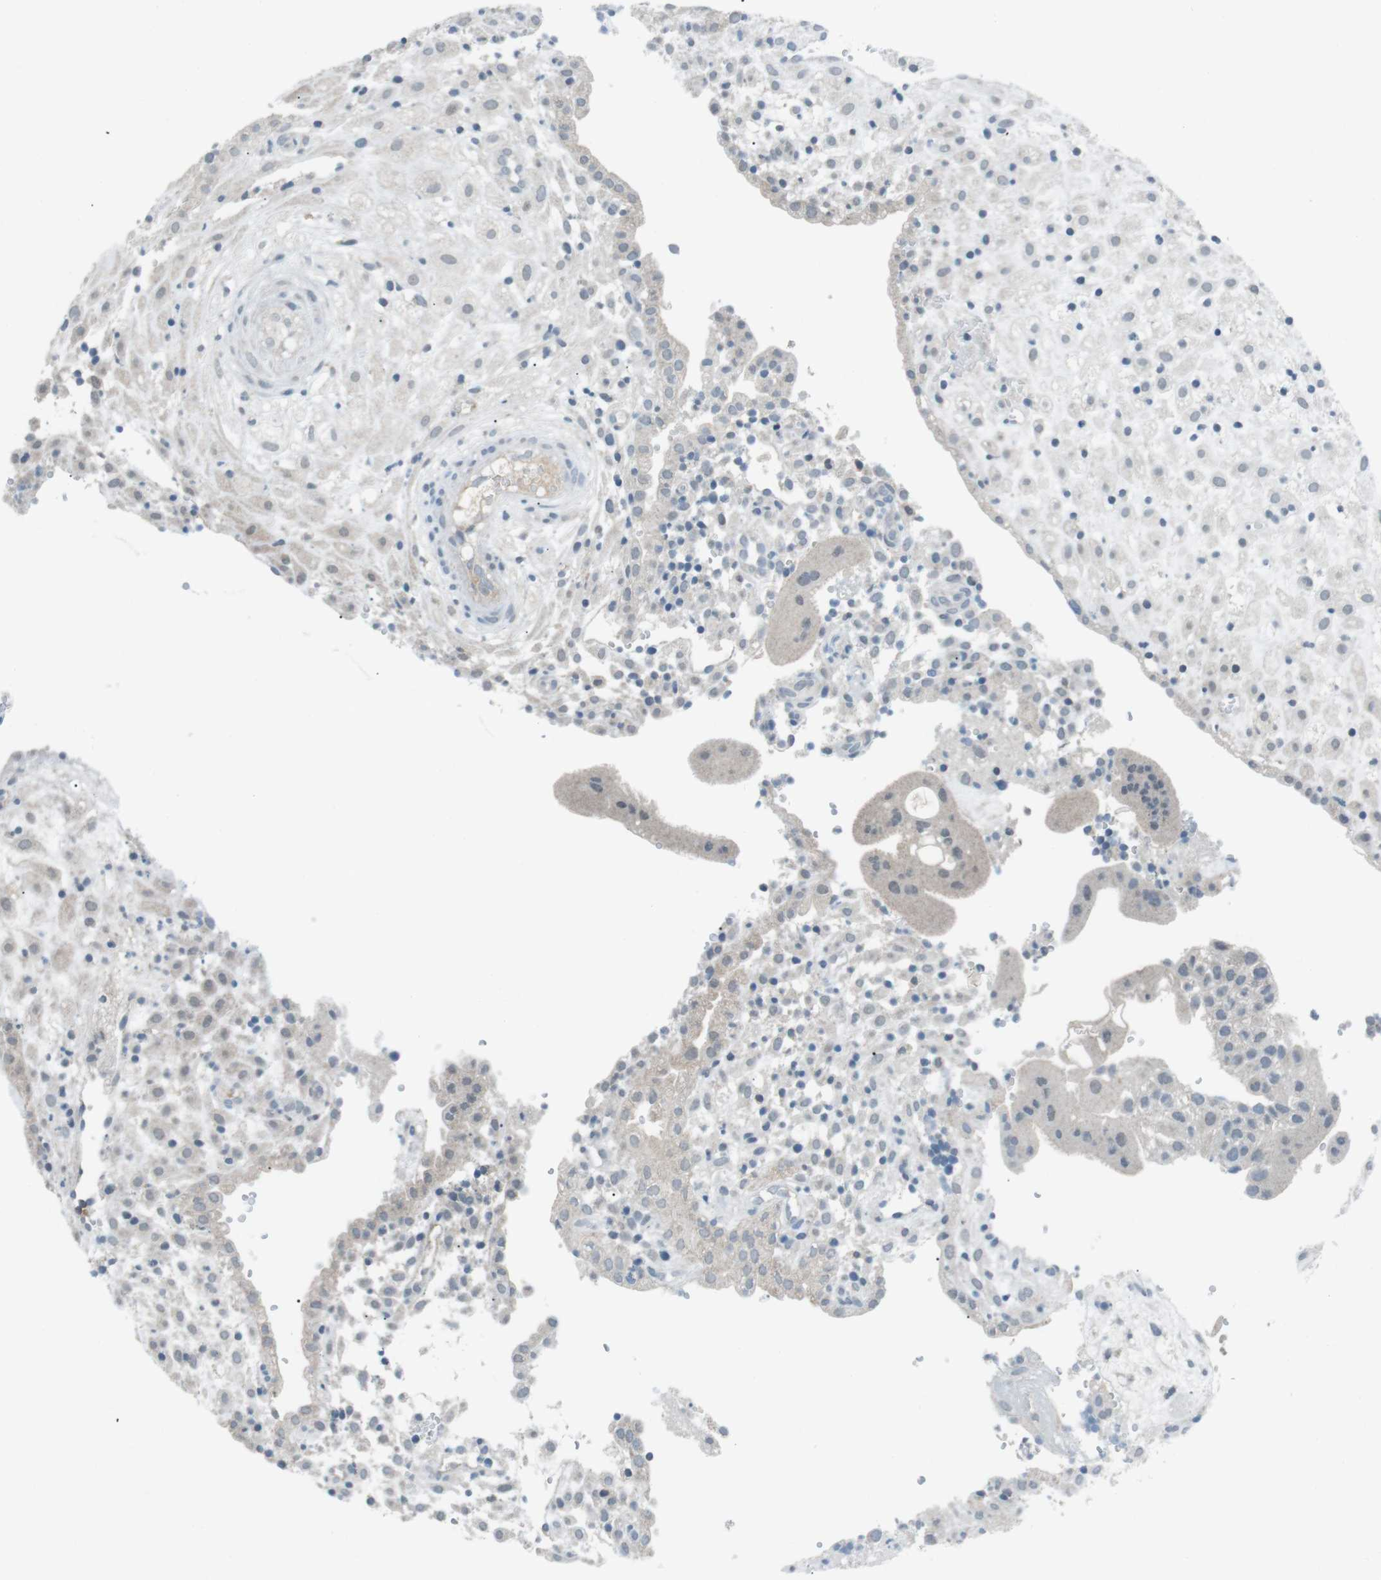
{"staining": {"intensity": "weak", "quantity": "<25%", "location": "cytoplasmic/membranous"}, "tissue": "placenta", "cell_type": "Decidual cells", "image_type": "normal", "snomed": [{"axis": "morphology", "description": "Normal tissue, NOS"}, {"axis": "topography", "description": "Placenta"}], "caption": "DAB immunohistochemical staining of normal placenta shows no significant expression in decidual cells.", "gene": "FCRLA", "patient": {"sex": "female", "age": 18}}